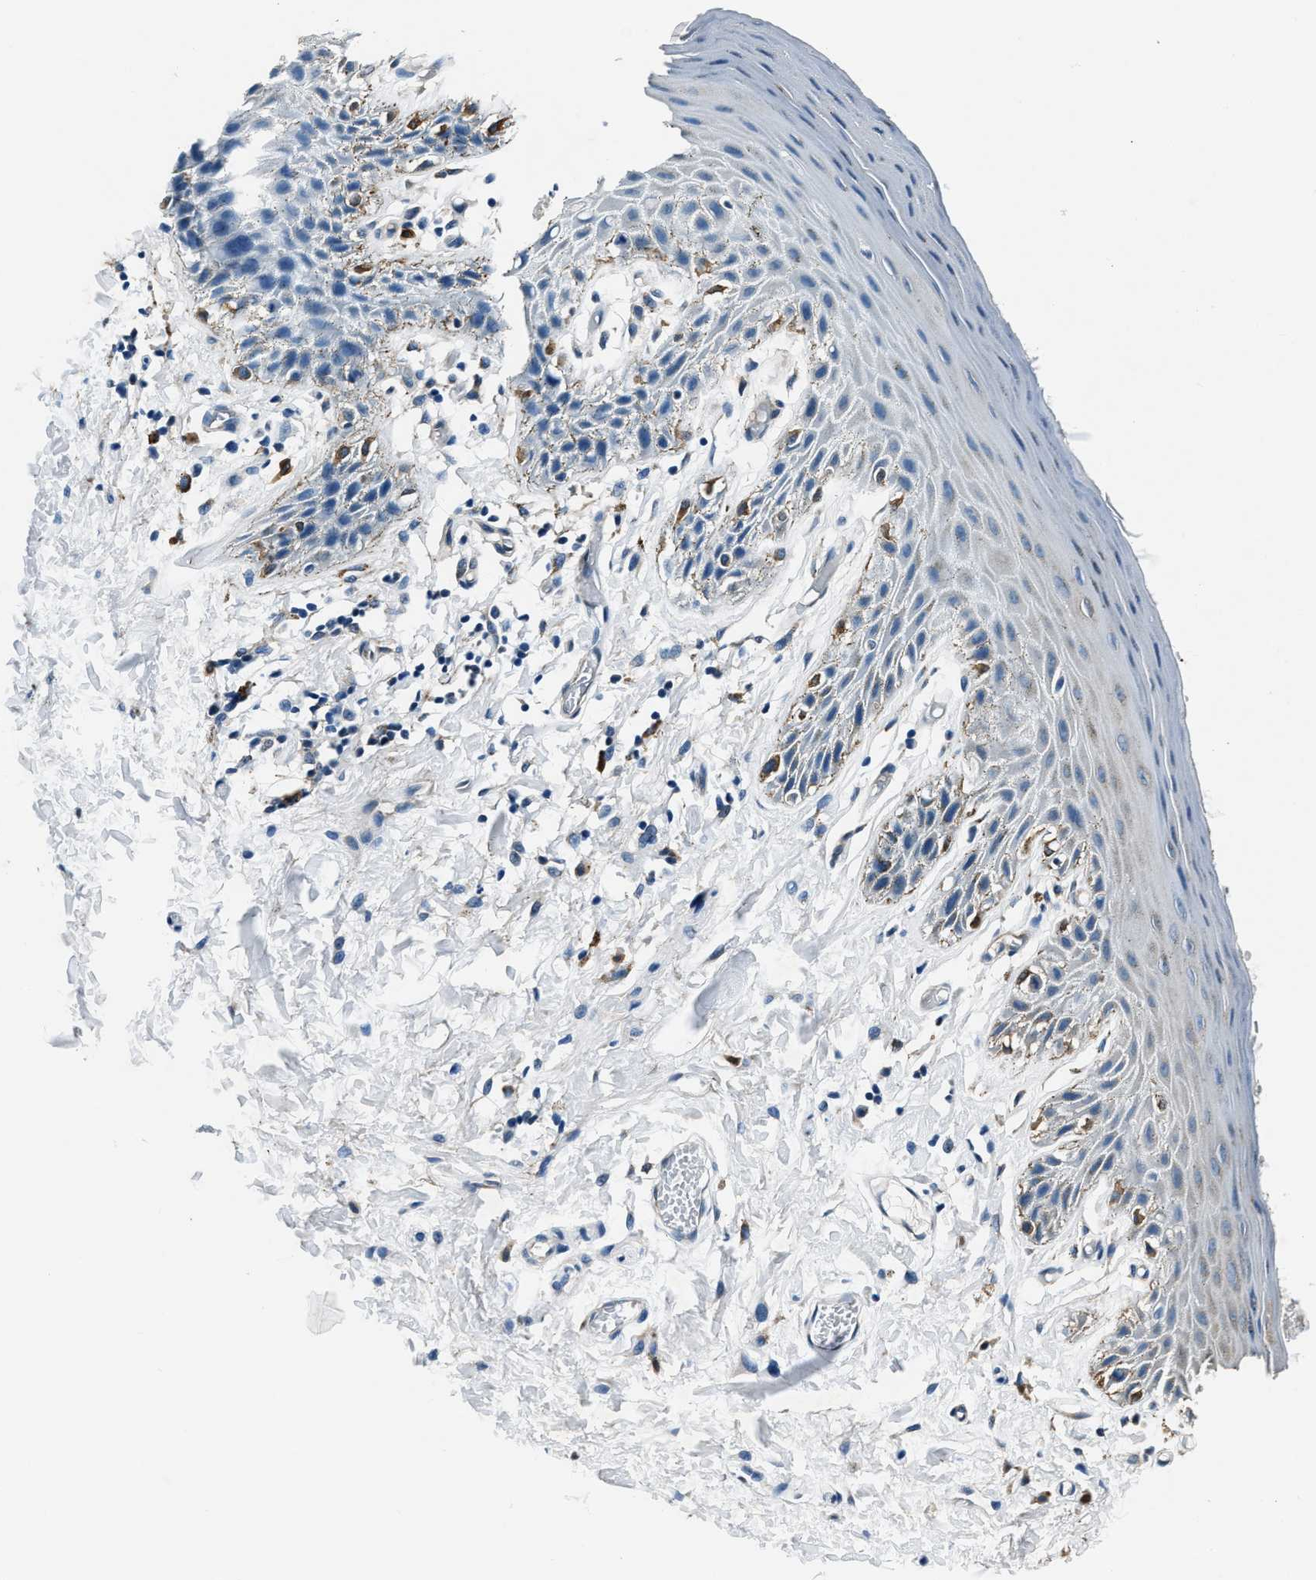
{"staining": {"intensity": "weak", "quantity": "<25%", "location": "cytoplasmic/membranous"}, "tissue": "skin", "cell_type": "Epidermal cells", "image_type": "normal", "snomed": [{"axis": "morphology", "description": "Normal tissue, NOS"}, {"axis": "topography", "description": "Anal"}], "caption": "The IHC histopathology image has no significant positivity in epidermal cells of skin.", "gene": "PTPDC1", "patient": {"sex": "male", "age": 44}}